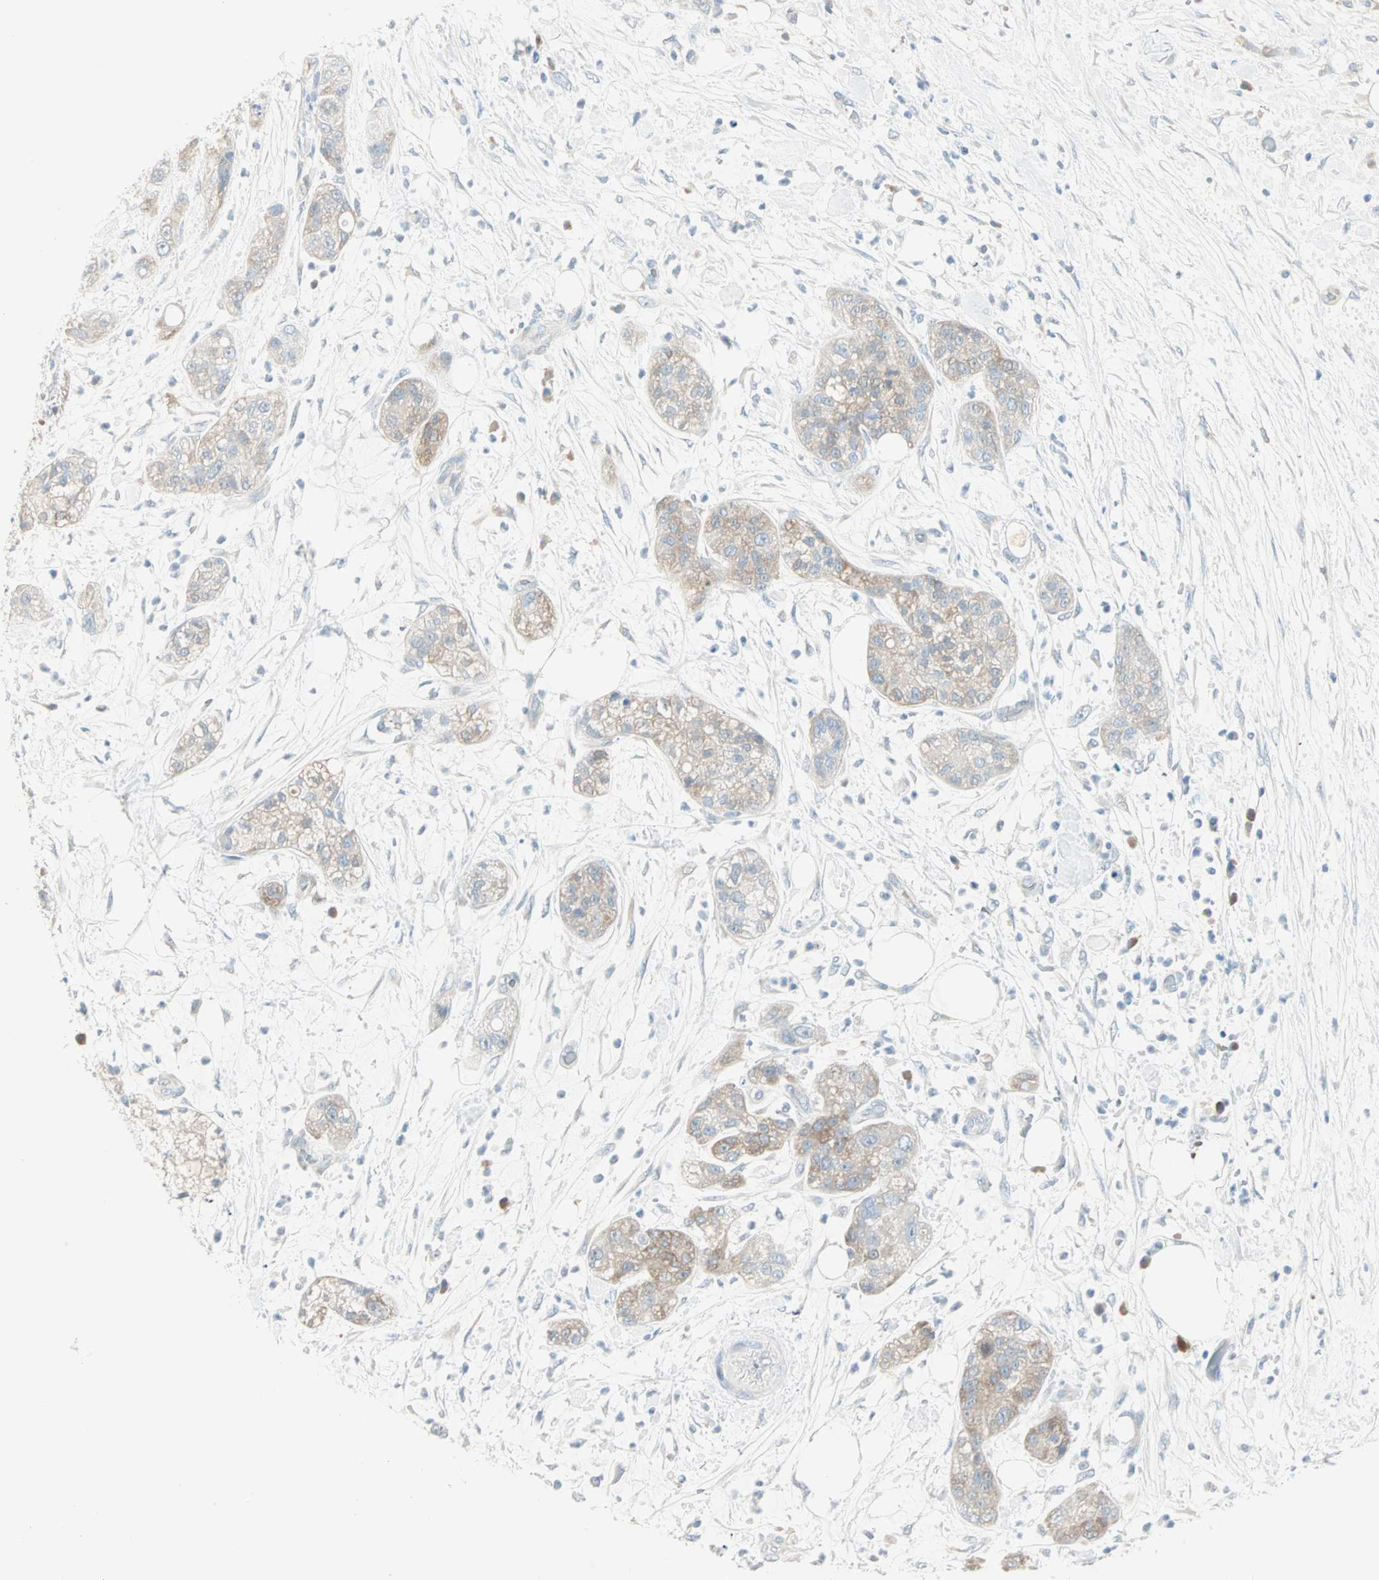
{"staining": {"intensity": "weak", "quantity": "25%-75%", "location": "cytoplasmic/membranous"}, "tissue": "pancreatic cancer", "cell_type": "Tumor cells", "image_type": "cancer", "snomed": [{"axis": "morphology", "description": "Adenocarcinoma, NOS"}, {"axis": "topography", "description": "Pancreas"}], "caption": "The image reveals immunohistochemical staining of pancreatic cancer (adenocarcinoma). There is weak cytoplasmic/membranous staining is seen in about 25%-75% of tumor cells.", "gene": "ATF6", "patient": {"sex": "female", "age": 78}}